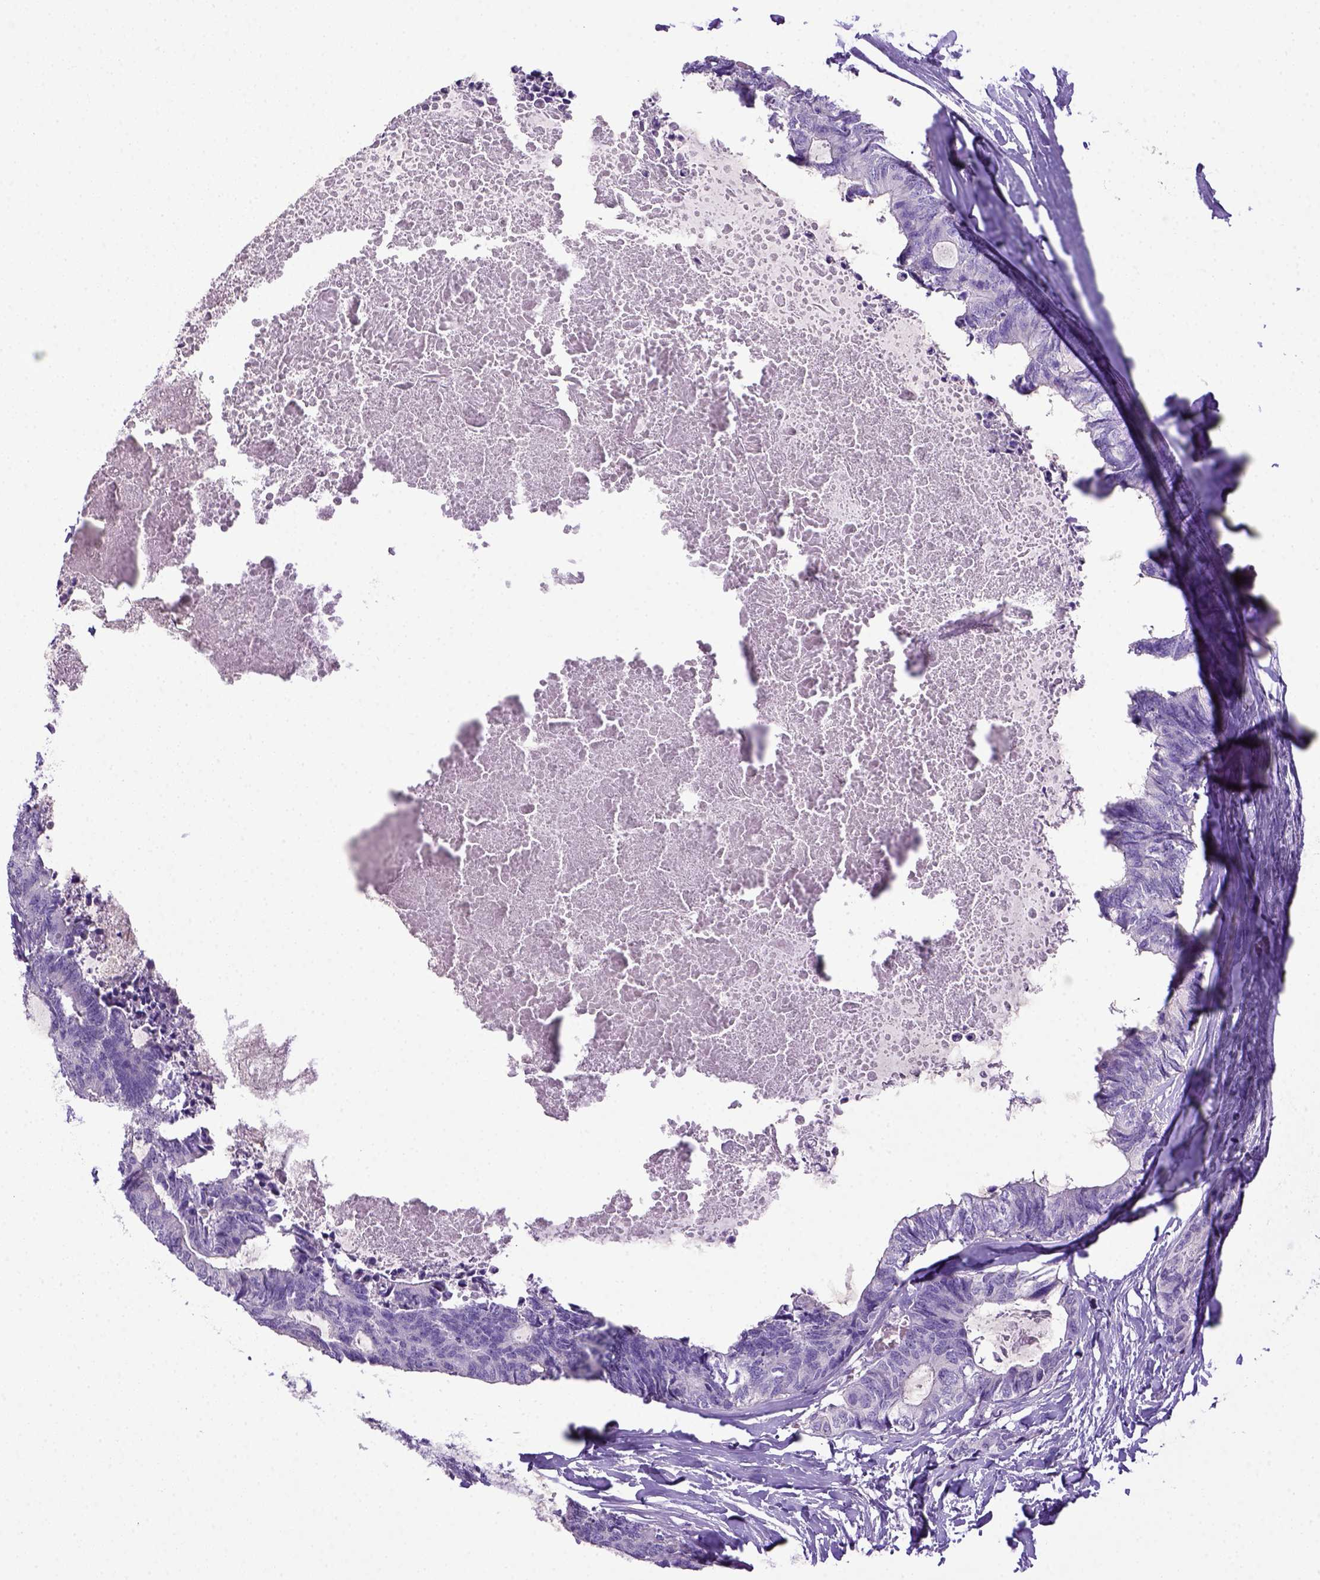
{"staining": {"intensity": "negative", "quantity": "none", "location": "none"}, "tissue": "colorectal cancer", "cell_type": "Tumor cells", "image_type": "cancer", "snomed": [{"axis": "morphology", "description": "Adenocarcinoma, NOS"}, {"axis": "topography", "description": "Colon"}, {"axis": "topography", "description": "Rectum"}], "caption": "This is an immunohistochemistry (IHC) photomicrograph of human colorectal adenocarcinoma. There is no staining in tumor cells.", "gene": "ITIH4", "patient": {"sex": "male", "age": 57}}